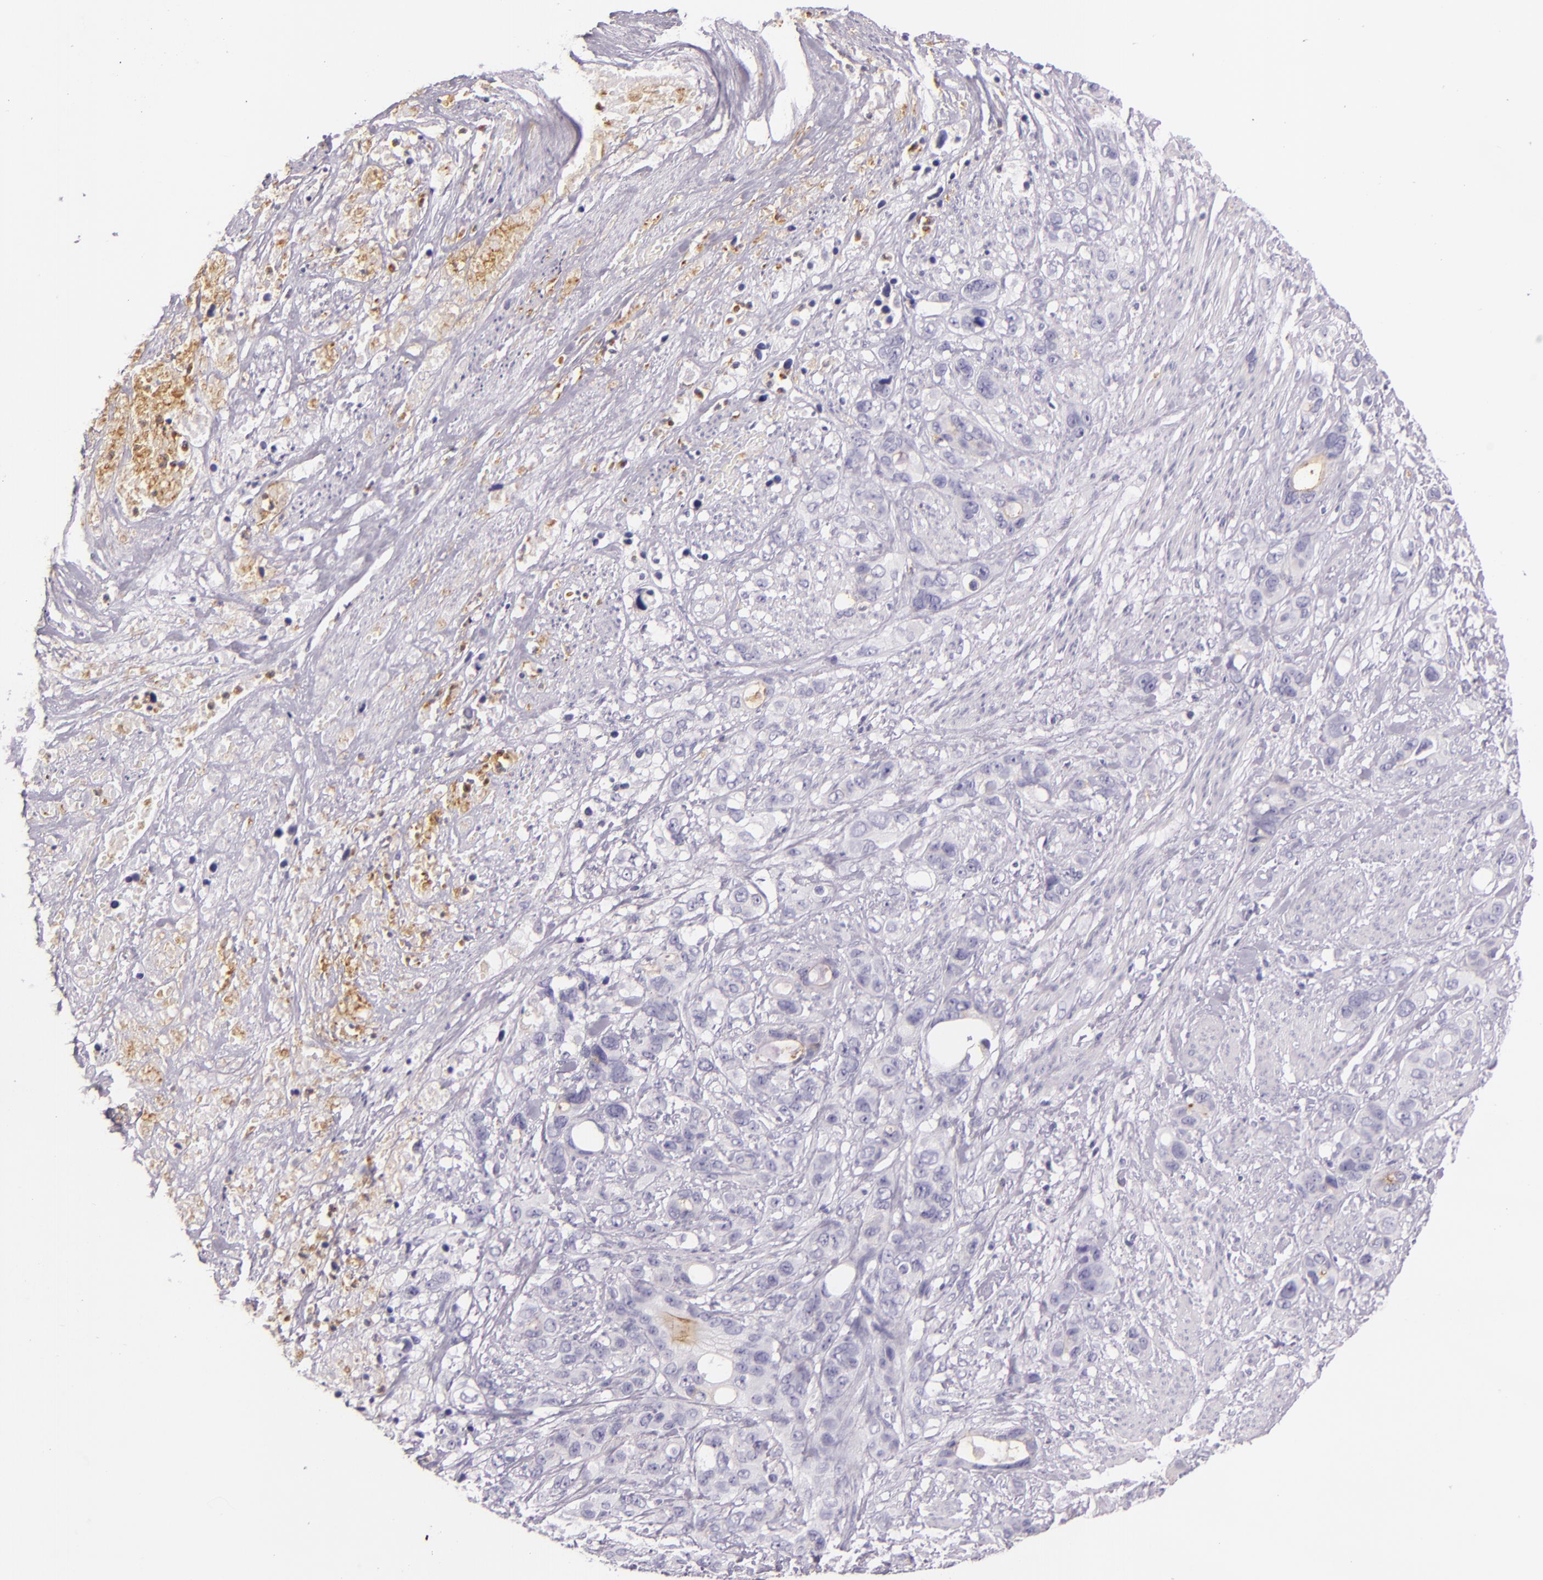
{"staining": {"intensity": "negative", "quantity": "none", "location": "none"}, "tissue": "stomach cancer", "cell_type": "Tumor cells", "image_type": "cancer", "snomed": [{"axis": "morphology", "description": "Adenocarcinoma, NOS"}, {"axis": "topography", "description": "Stomach, upper"}], "caption": "Tumor cells show no significant protein staining in stomach cancer (adenocarcinoma). (IHC, brightfield microscopy, high magnification).", "gene": "CEACAM1", "patient": {"sex": "male", "age": 47}}